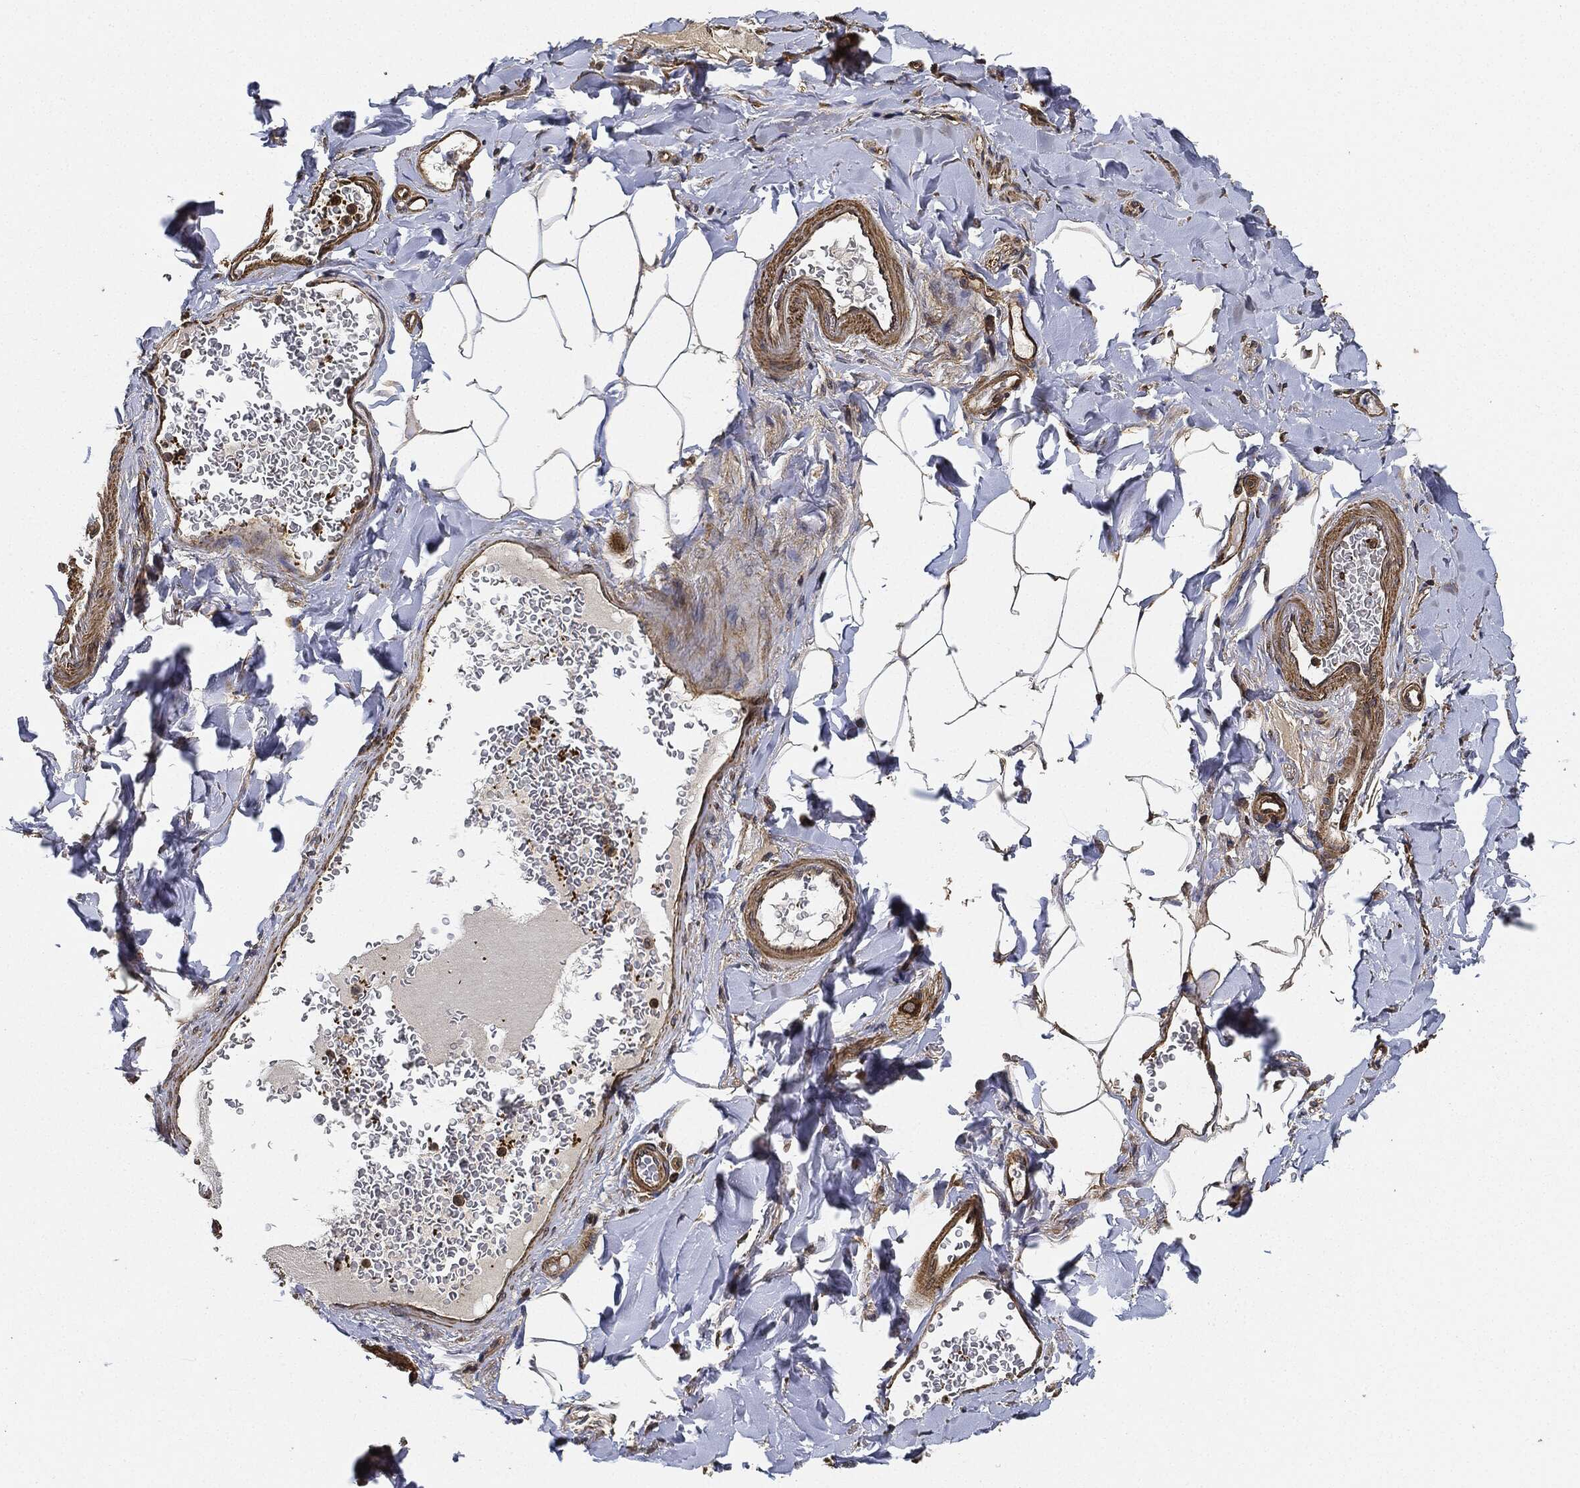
{"staining": {"intensity": "negative", "quantity": "none", "location": "none"}, "tissue": "adipose tissue", "cell_type": "Adipocytes", "image_type": "normal", "snomed": [{"axis": "morphology", "description": "Normal tissue, NOS"}, {"axis": "topography", "description": "Smooth muscle"}, {"axis": "topography", "description": "Duodenum"}, {"axis": "topography", "description": "Peripheral nerve tissue"}], "caption": "Human adipose tissue stained for a protein using IHC shows no expression in adipocytes.", "gene": "CEP290", "patient": {"sex": "female", "age": 61}}